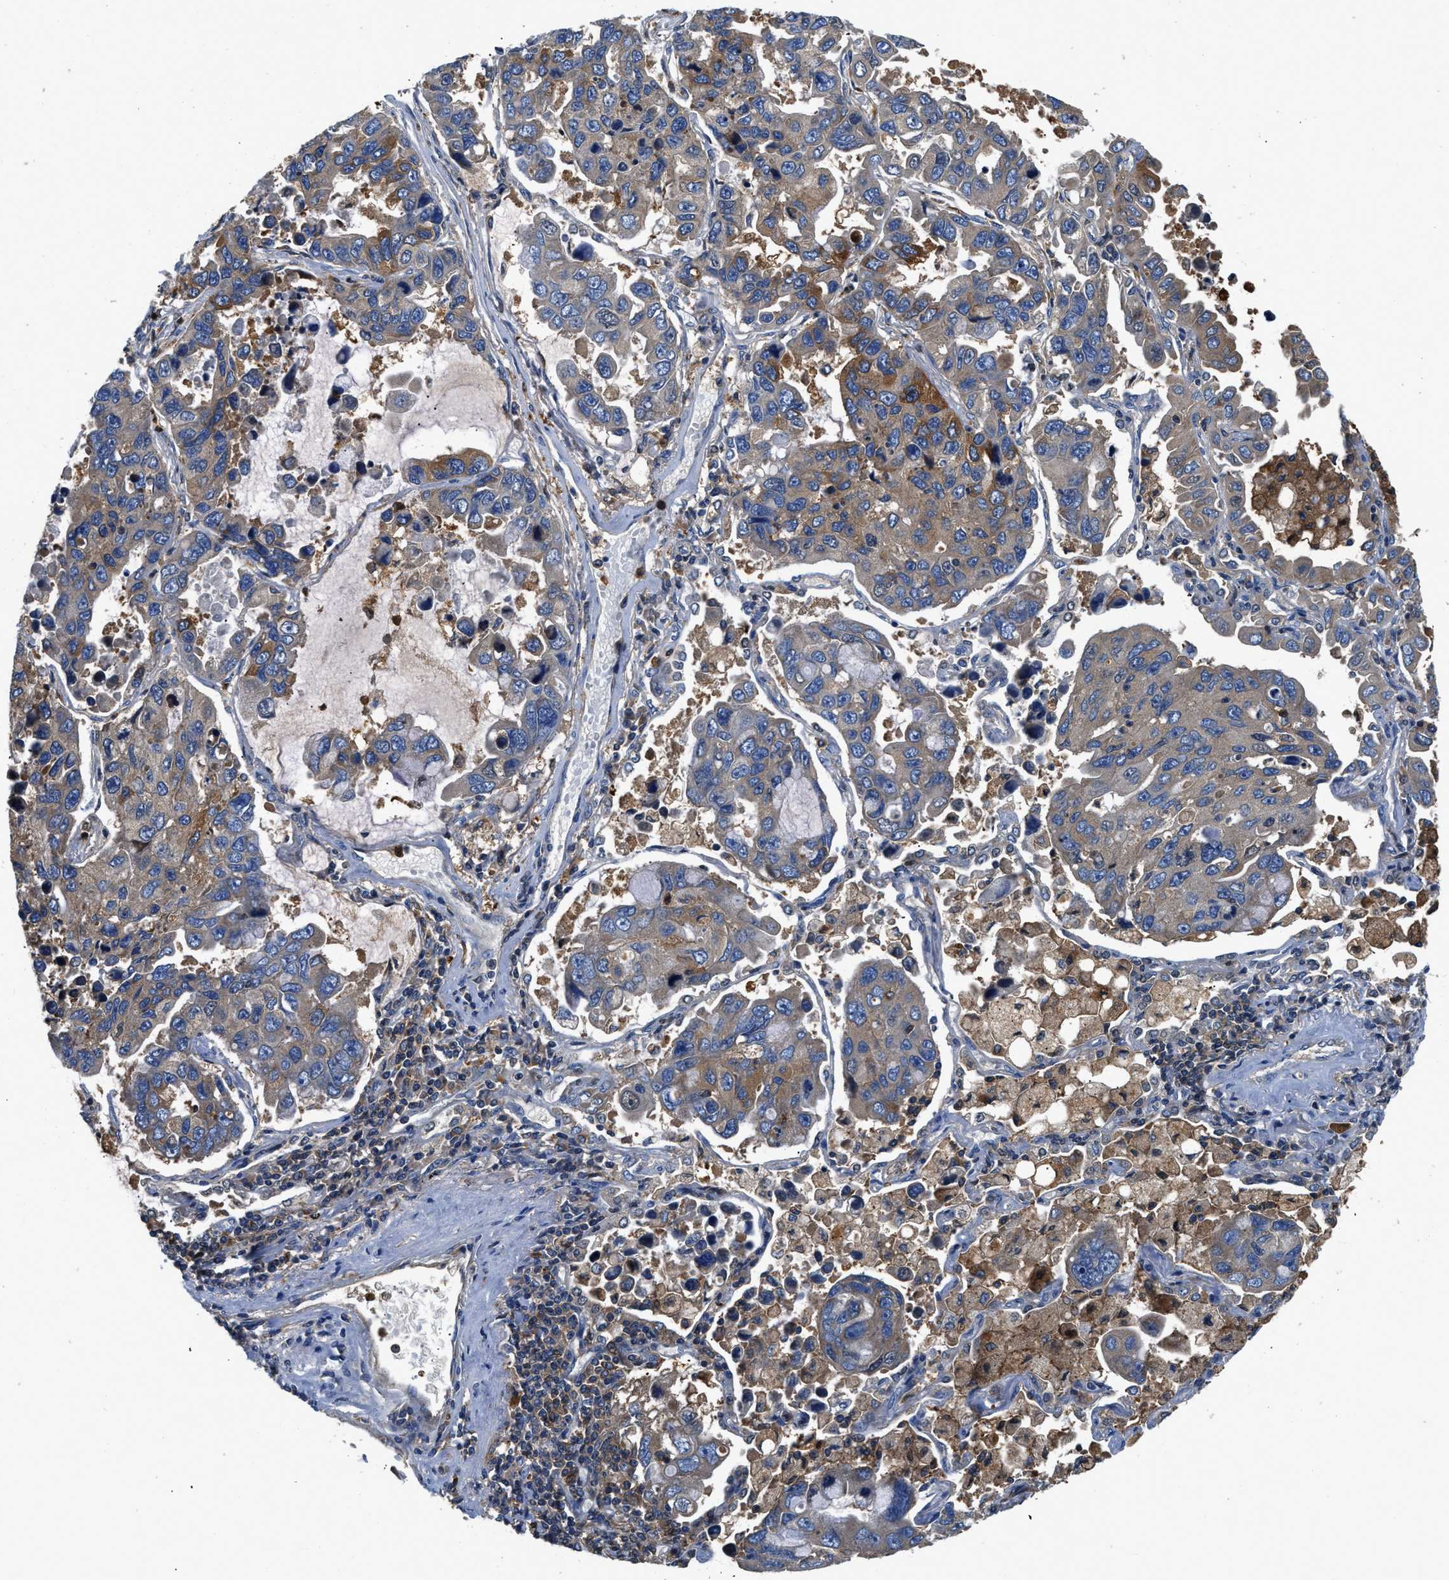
{"staining": {"intensity": "moderate", "quantity": "<25%", "location": "cytoplasmic/membranous"}, "tissue": "lung cancer", "cell_type": "Tumor cells", "image_type": "cancer", "snomed": [{"axis": "morphology", "description": "Adenocarcinoma, NOS"}, {"axis": "topography", "description": "Lung"}], "caption": "Protein expression analysis of adenocarcinoma (lung) reveals moderate cytoplasmic/membranous expression in approximately <25% of tumor cells.", "gene": "PKM", "patient": {"sex": "male", "age": 64}}